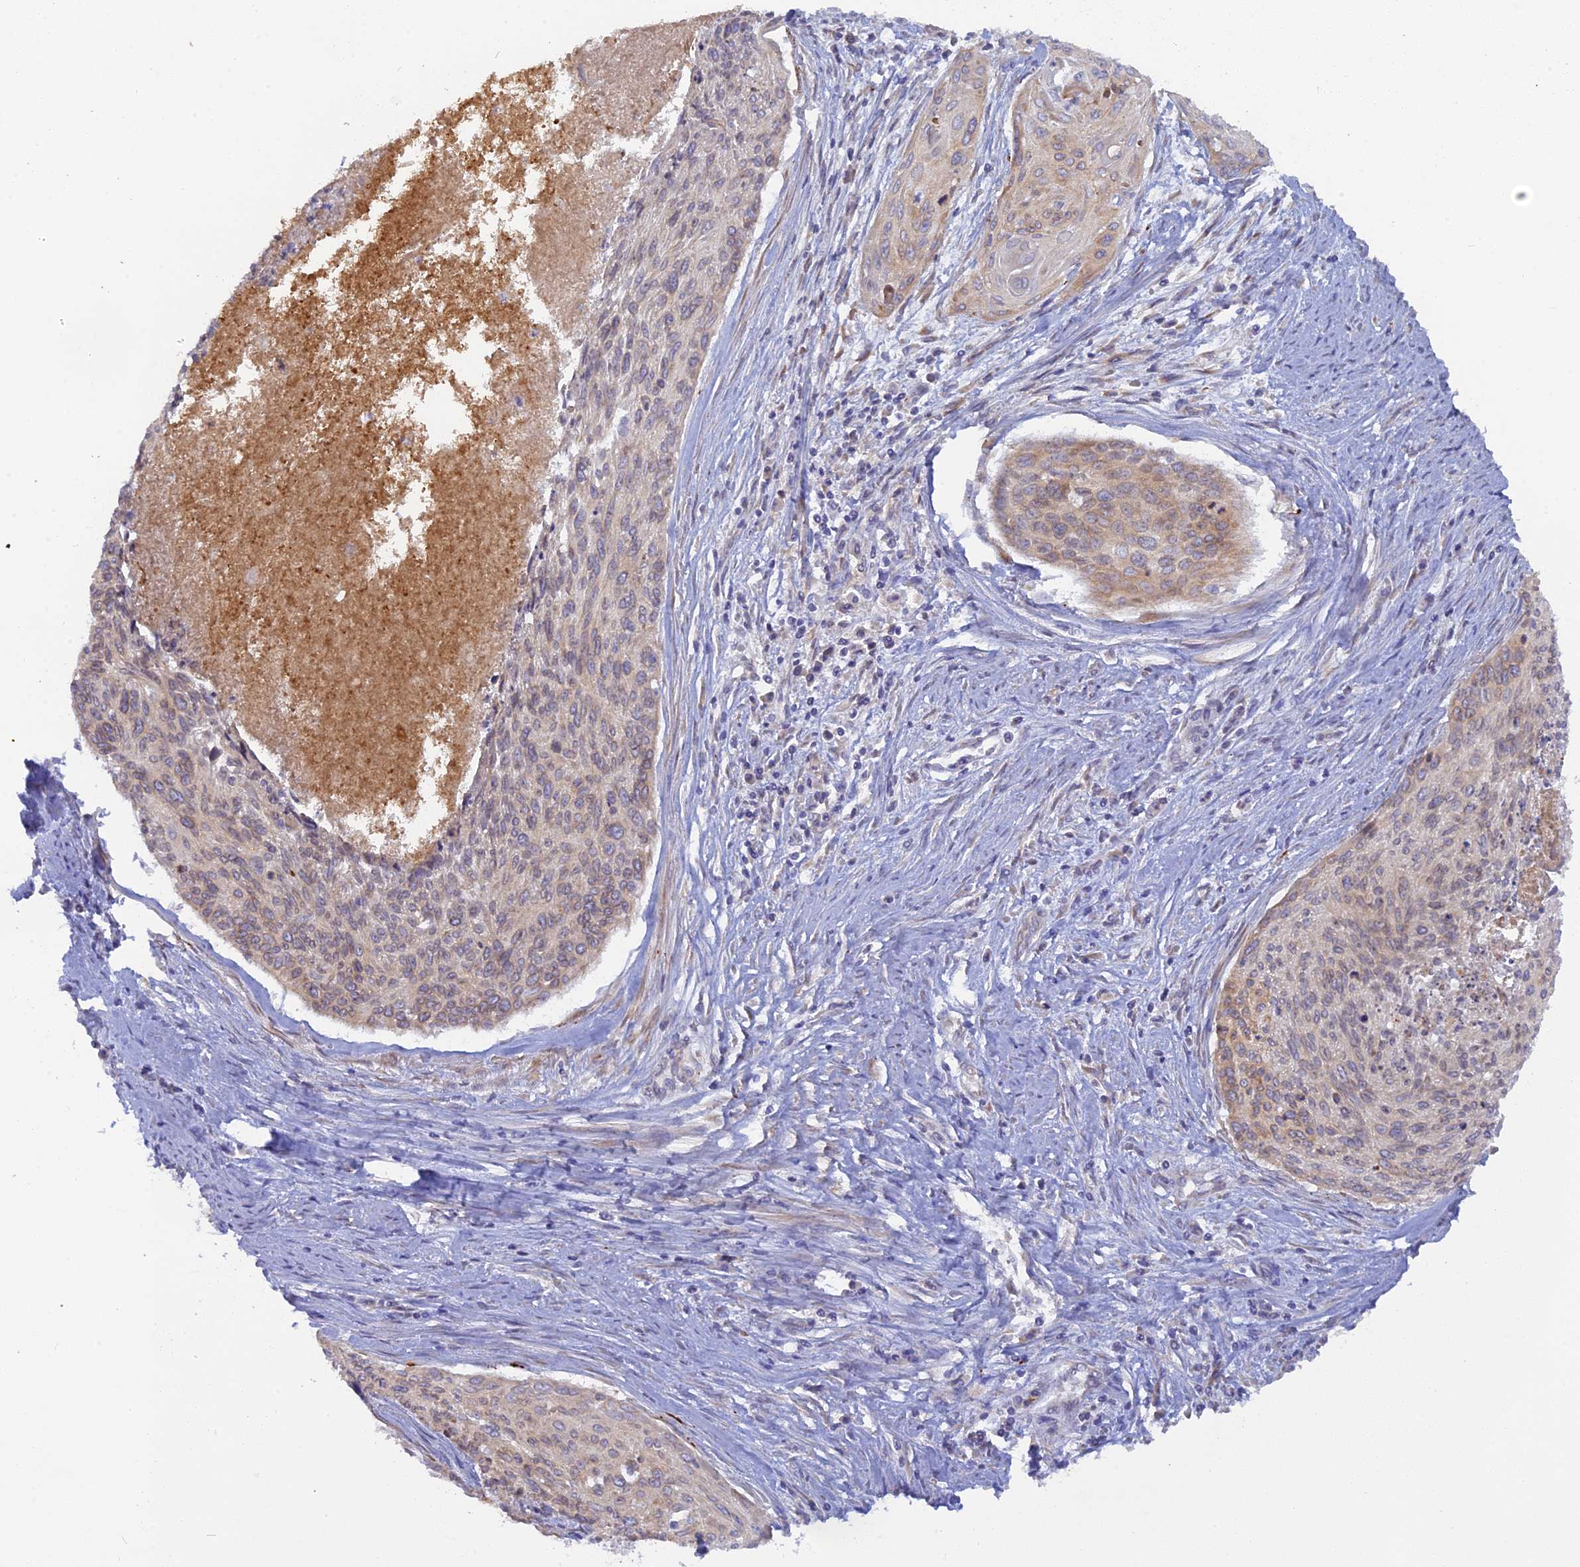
{"staining": {"intensity": "weak", "quantity": "25%-75%", "location": "cytoplasmic/membranous"}, "tissue": "cervical cancer", "cell_type": "Tumor cells", "image_type": "cancer", "snomed": [{"axis": "morphology", "description": "Squamous cell carcinoma, NOS"}, {"axis": "topography", "description": "Cervix"}], "caption": "This is an image of IHC staining of cervical cancer, which shows weak positivity in the cytoplasmic/membranous of tumor cells.", "gene": "TLCD1", "patient": {"sex": "female", "age": 55}}